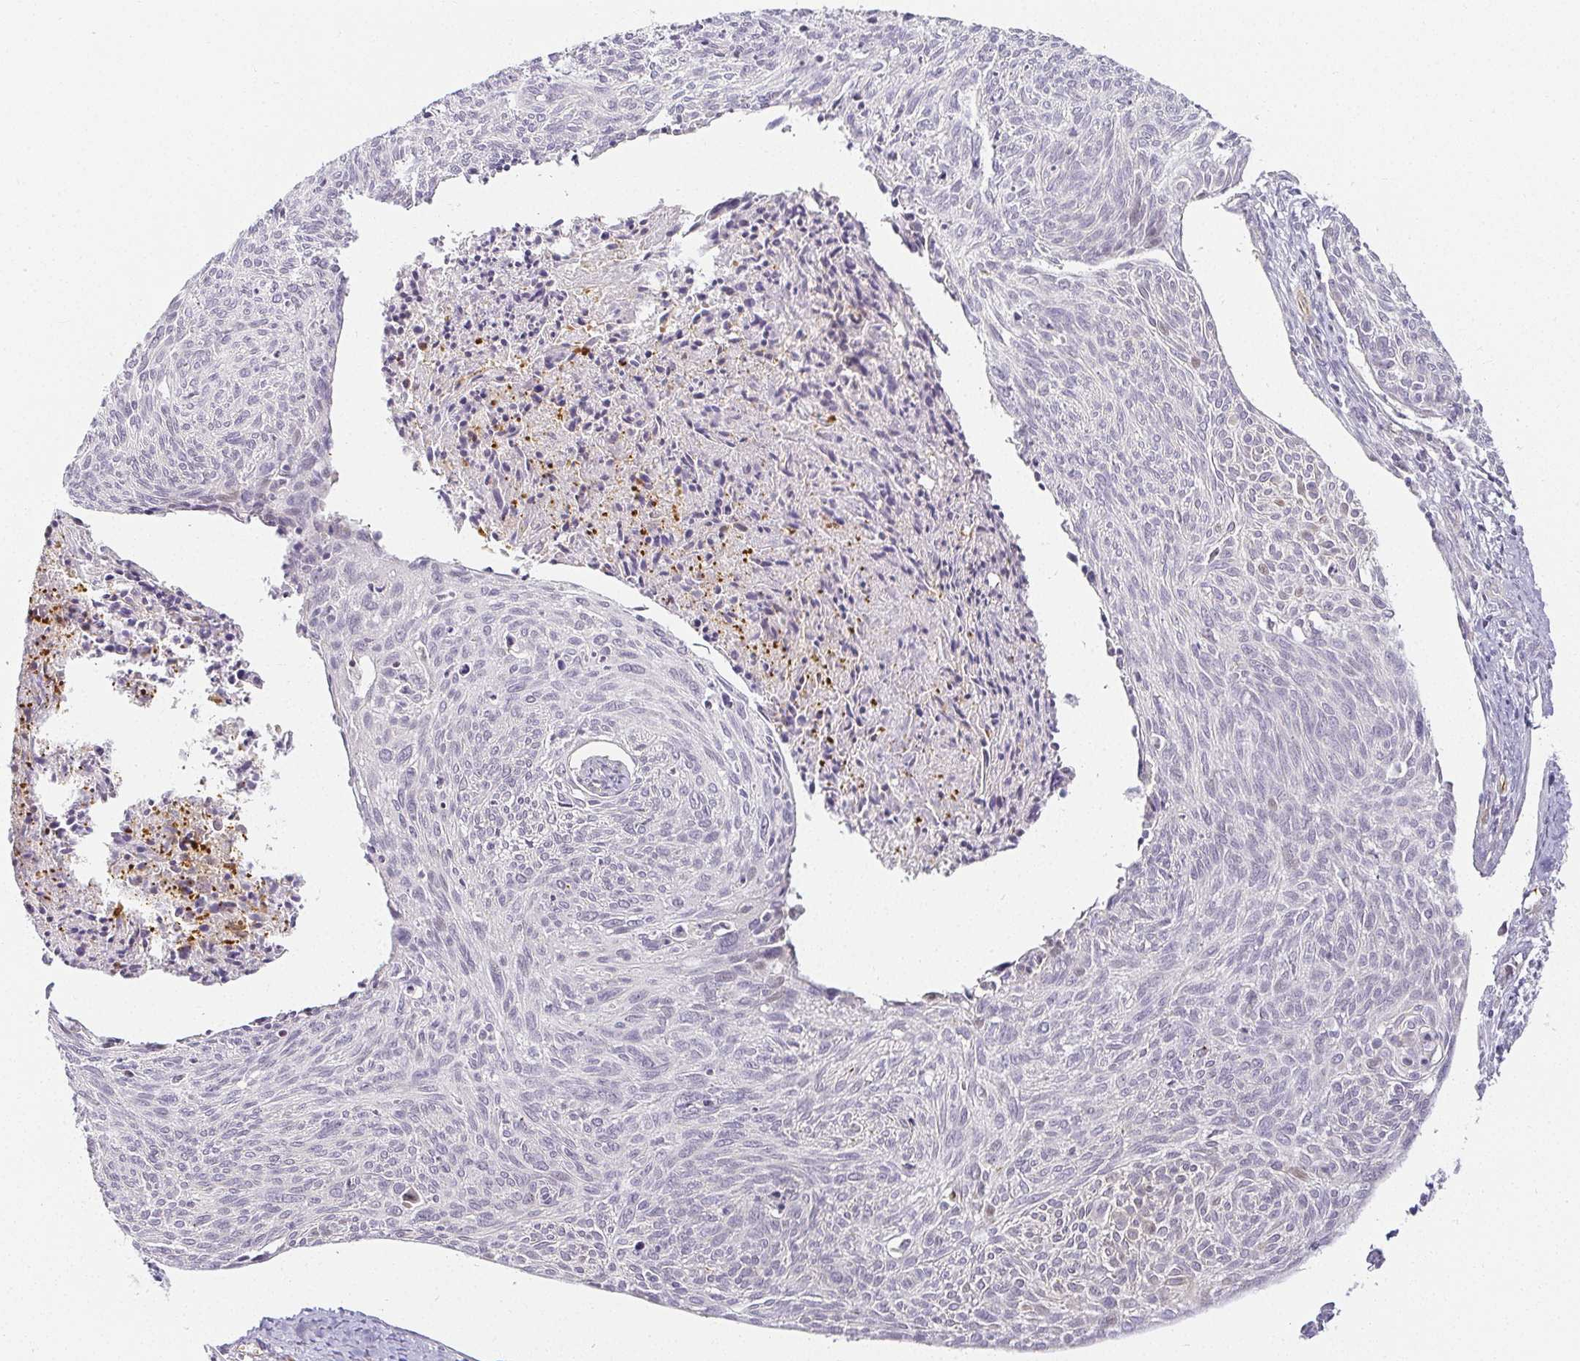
{"staining": {"intensity": "negative", "quantity": "none", "location": "none"}, "tissue": "cervical cancer", "cell_type": "Tumor cells", "image_type": "cancer", "snomed": [{"axis": "morphology", "description": "Squamous cell carcinoma, NOS"}, {"axis": "topography", "description": "Cervix"}], "caption": "High magnification brightfield microscopy of cervical cancer (squamous cell carcinoma) stained with DAB (brown) and counterstained with hematoxylin (blue): tumor cells show no significant staining.", "gene": "ACAN", "patient": {"sex": "female", "age": 49}}